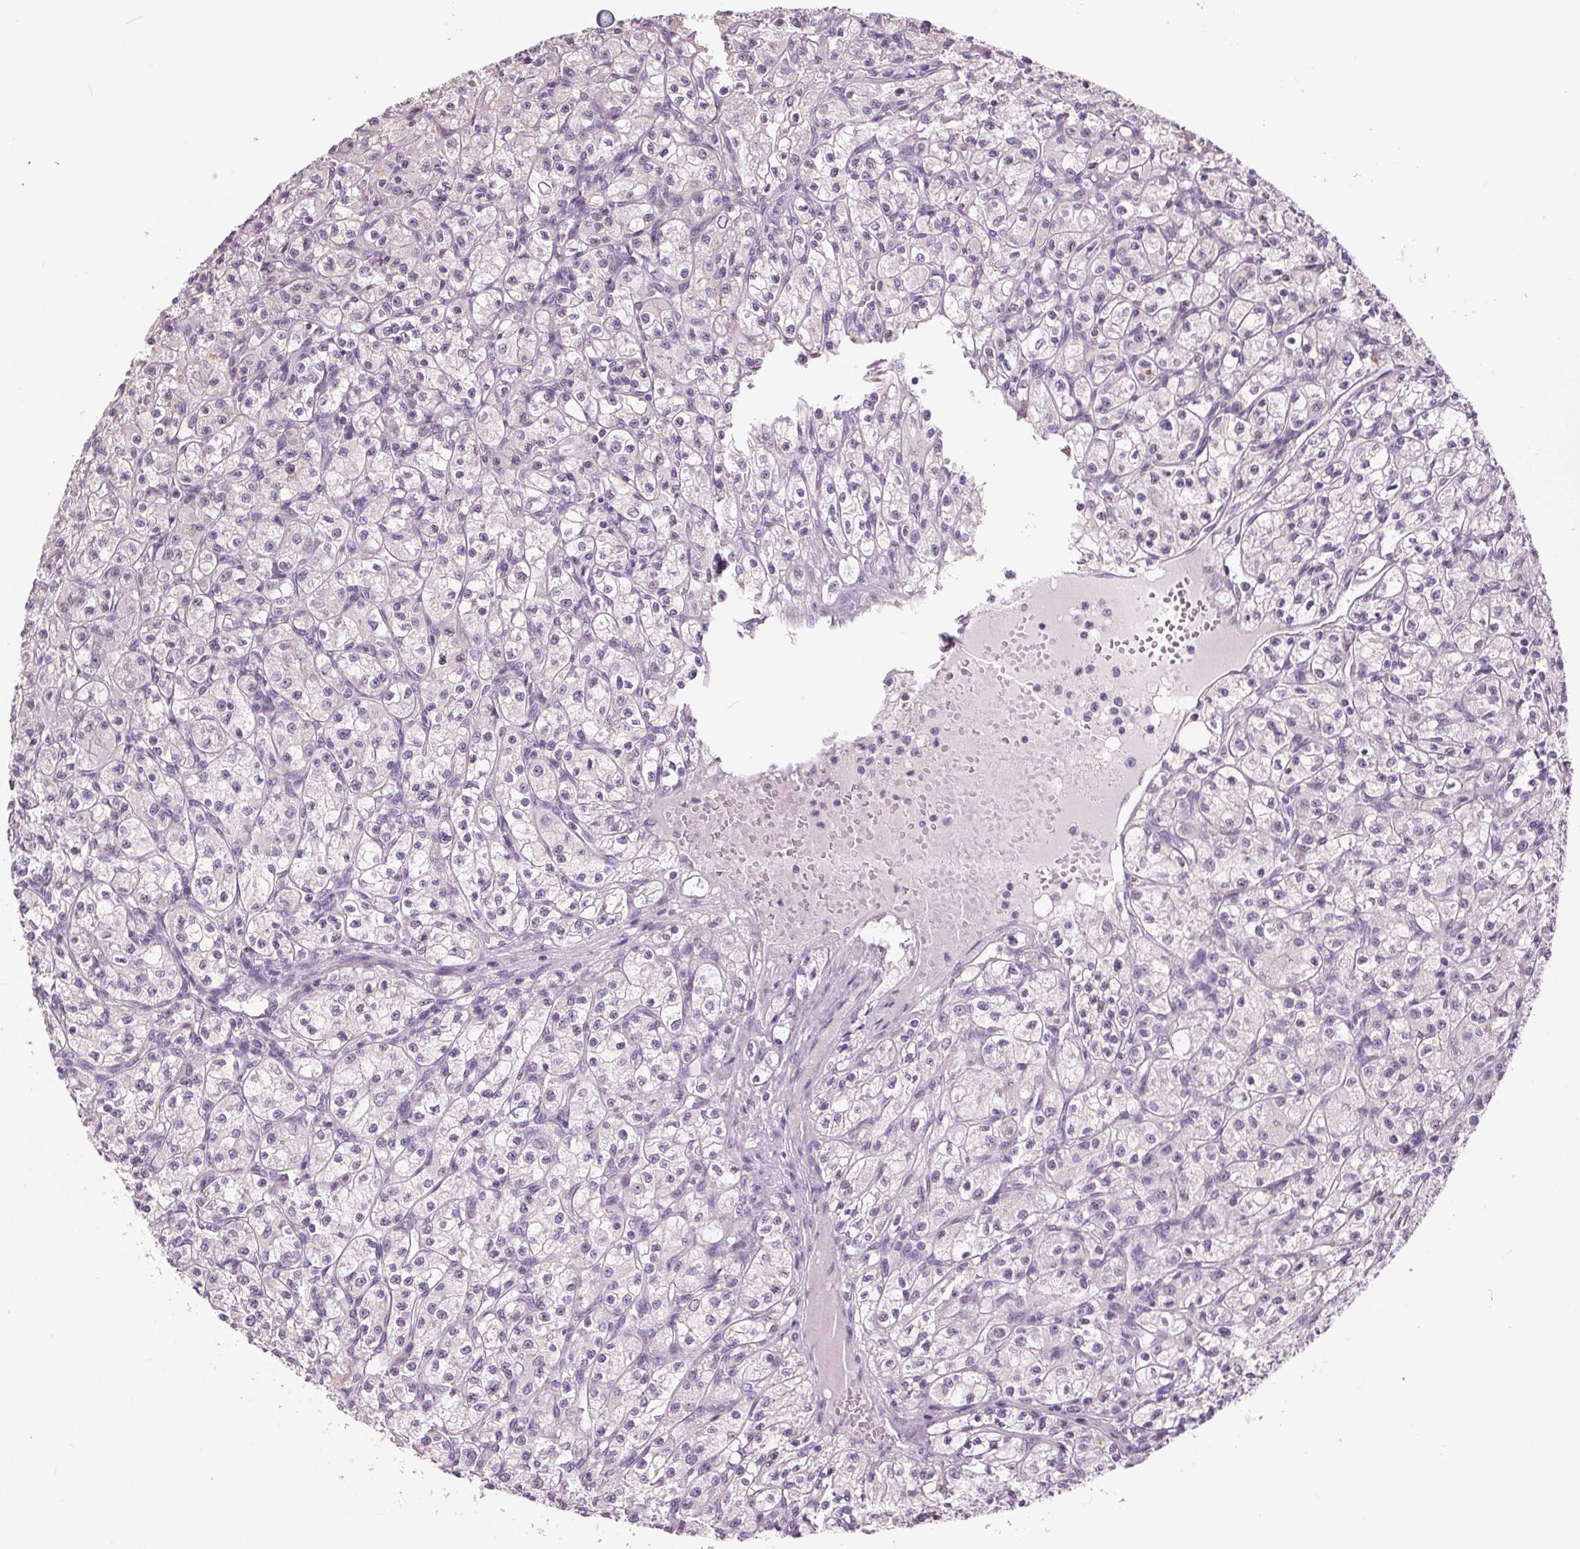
{"staining": {"intensity": "negative", "quantity": "none", "location": "none"}, "tissue": "renal cancer", "cell_type": "Tumor cells", "image_type": "cancer", "snomed": [{"axis": "morphology", "description": "Adenocarcinoma, NOS"}, {"axis": "topography", "description": "Kidney"}], "caption": "A high-resolution micrograph shows immunohistochemistry staining of renal adenocarcinoma, which shows no significant positivity in tumor cells. (DAB (3,3'-diaminobenzidine) immunohistochemistry visualized using brightfield microscopy, high magnification).", "gene": "MISP", "patient": {"sex": "female", "age": 70}}